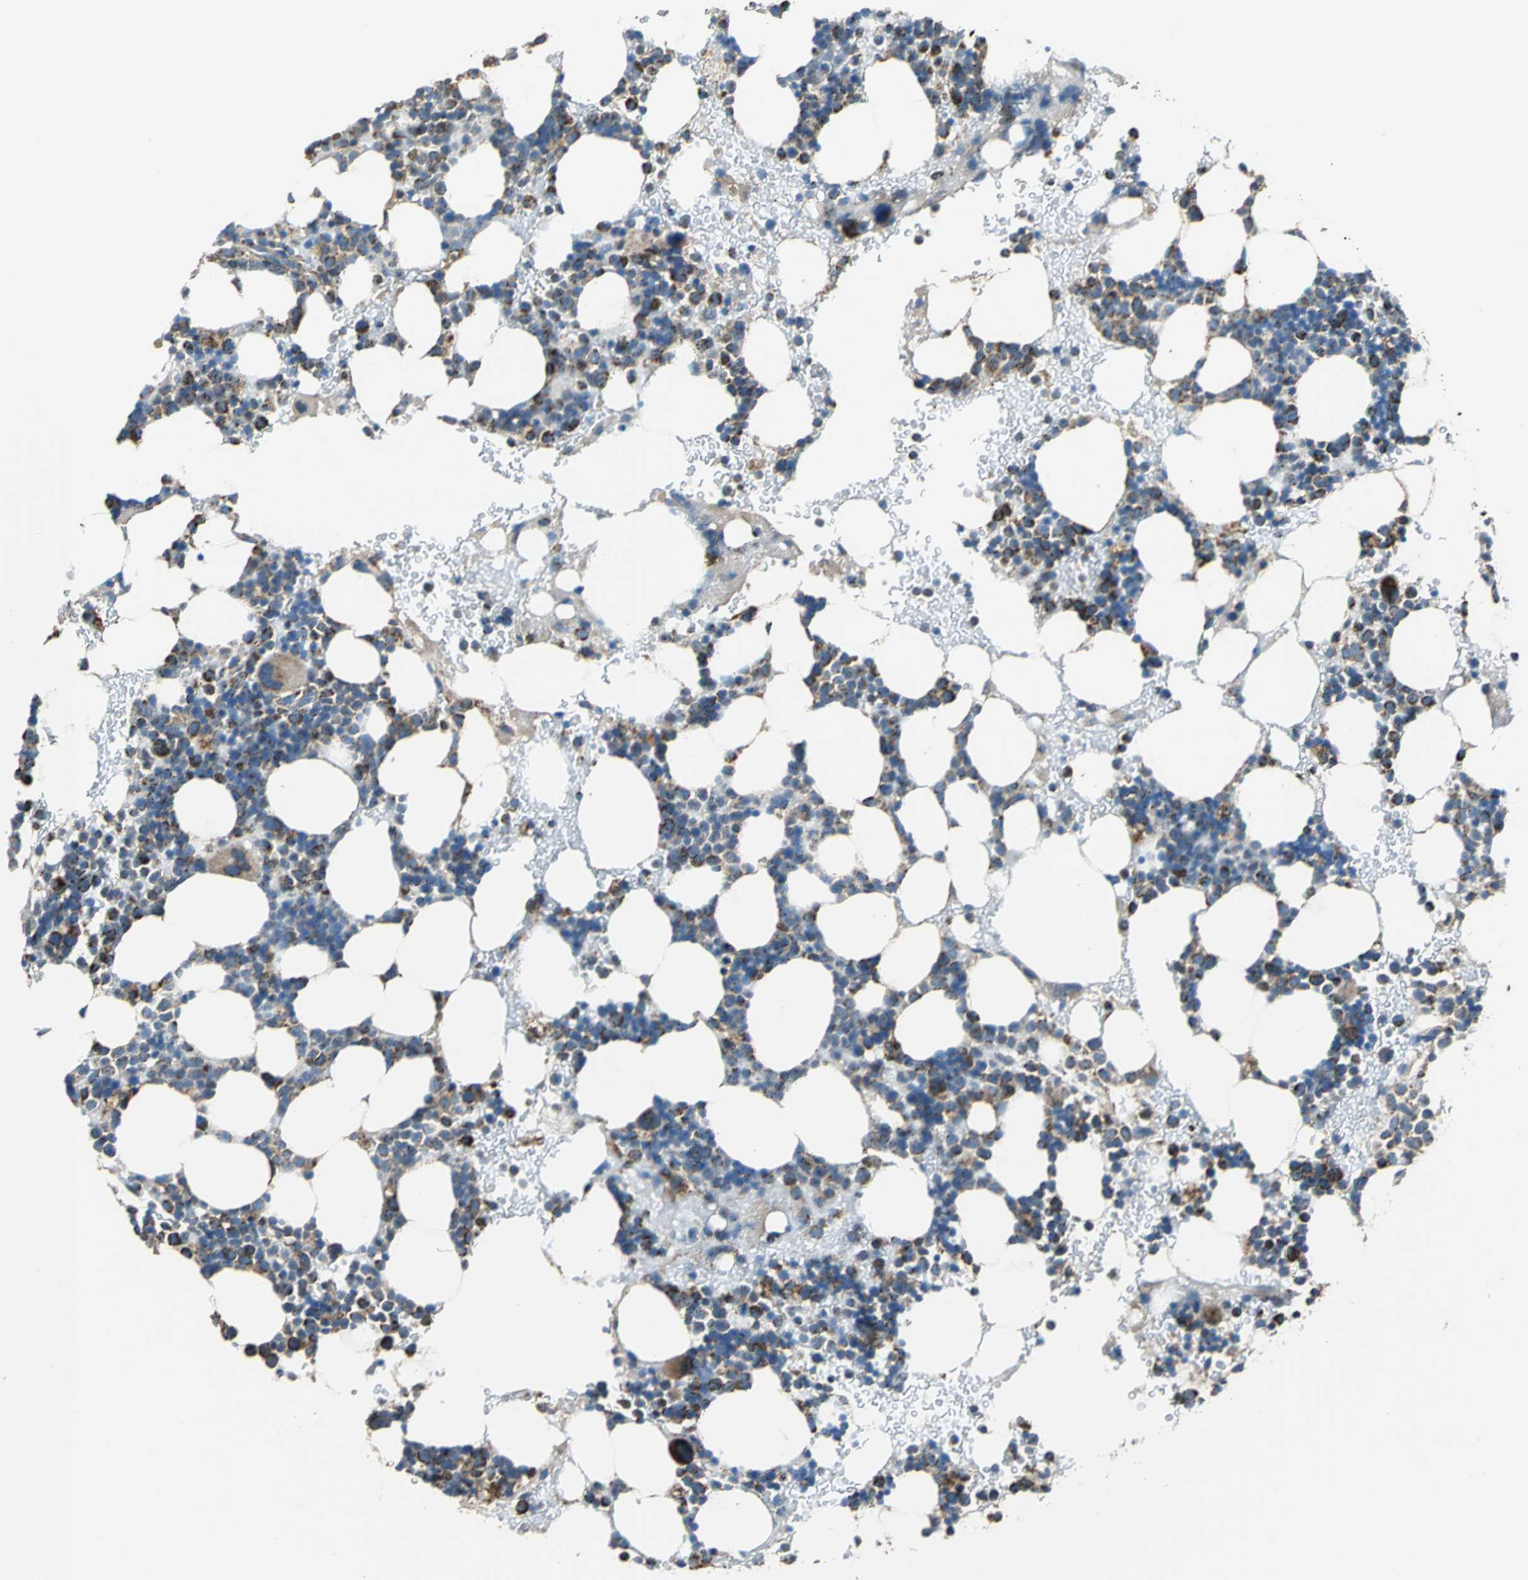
{"staining": {"intensity": "moderate", "quantity": ">75%", "location": "cytoplasmic/membranous"}, "tissue": "bone marrow", "cell_type": "Hematopoietic cells", "image_type": "normal", "snomed": [{"axis": "morphology", "description": "Normal tissue, NOS"}, {"axis": "topography", "description": "Bone marrow"}], "caption": "A histopathology image showing moderate cytoplasmic/membranous positivity in approximately >75% of hematopoietic cells in normal bone marrow, as visualized by brown immunohistochemical staining.", "gene": "ECH1", "patient": {"sex": "male", "age": 17}}